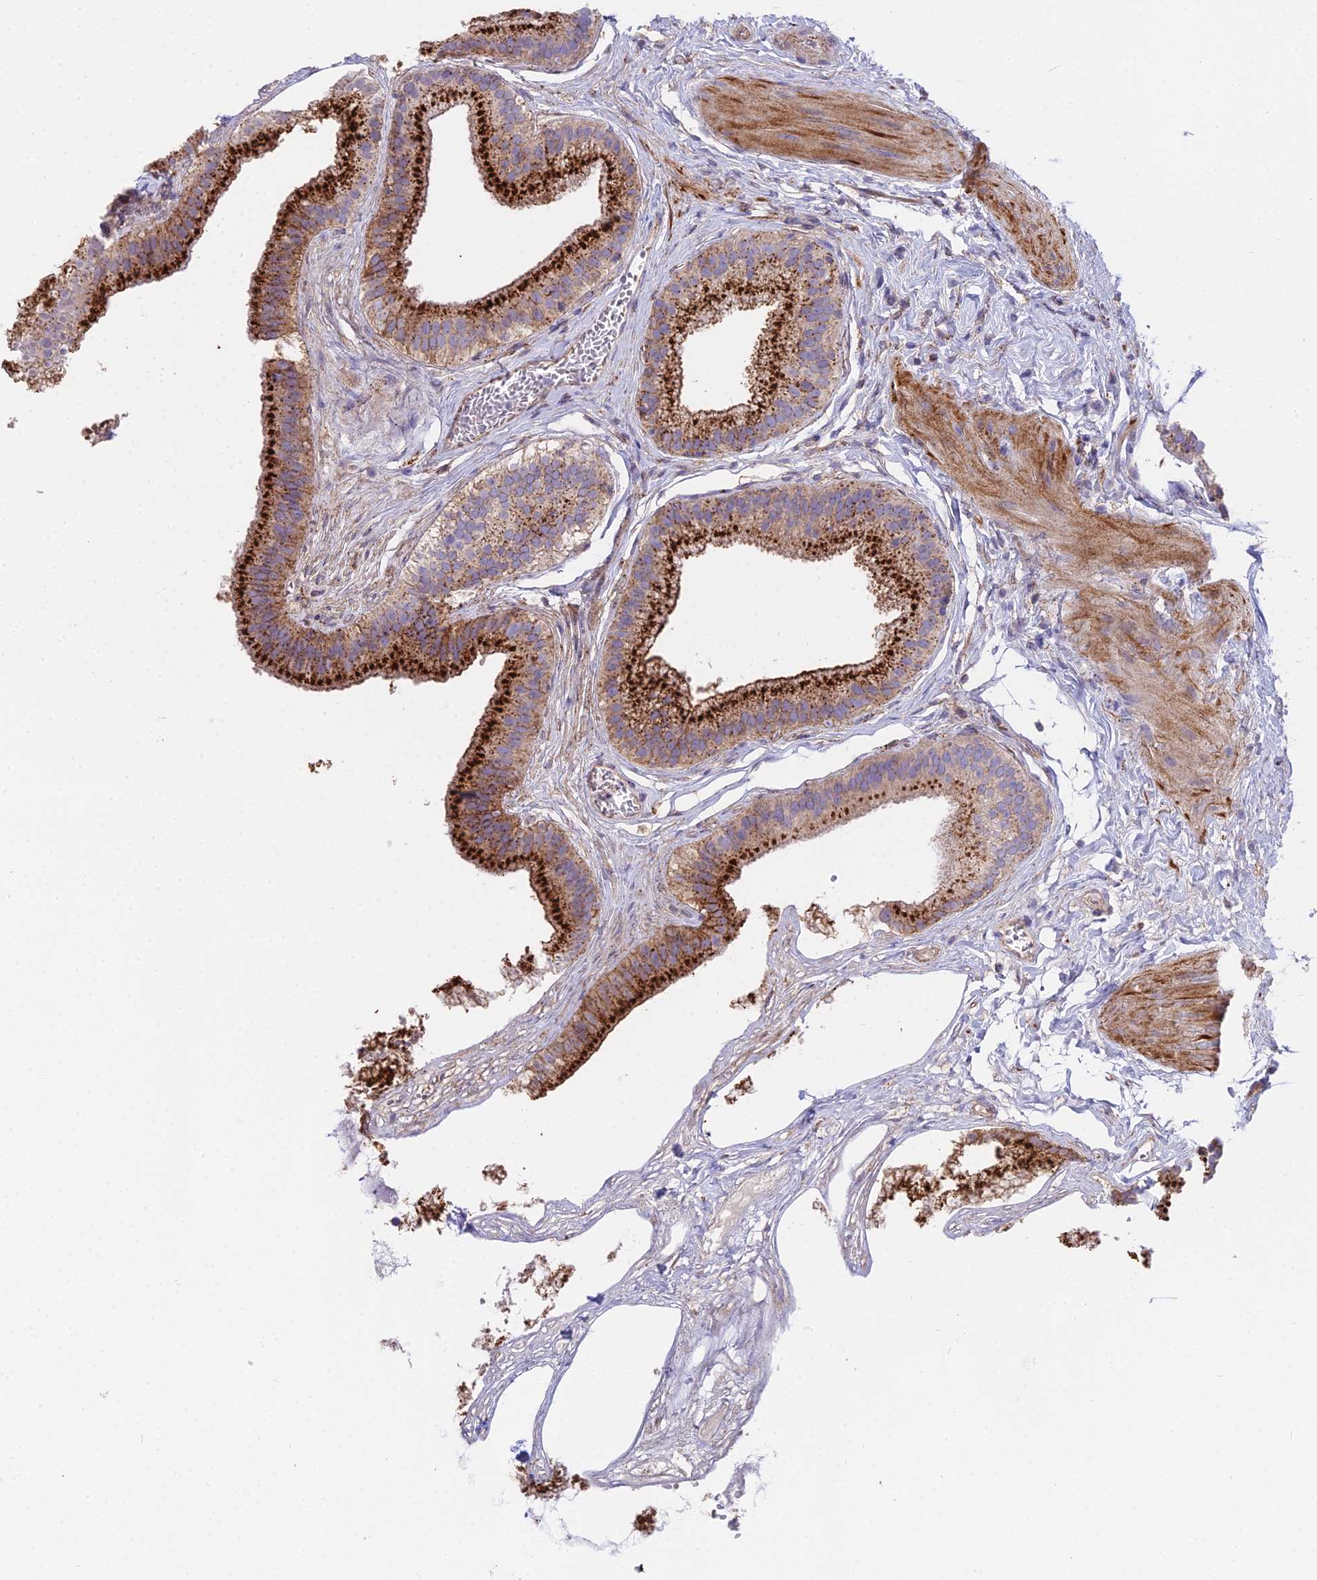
{"staining": {"intensity": "strong", "quantity": ">75%", "location": "cytoplasmic/membranous"}, "tissue": "gallbladder", "cell_type": "Glandular cells", "image_type": "normal", "snomed": [{"axis": "morphology", "description": "Normal tissue, NOS"}, {"axis": "topography", "description": "Gallbladder"}], "caption": "This is an image of IHC staining of normal gallbladder, which shows strong expression in the cytoplasmic/membranous of glandular cells.", "gene": "FRMPD1", "patient": {"sex": "female", "age": 54}}